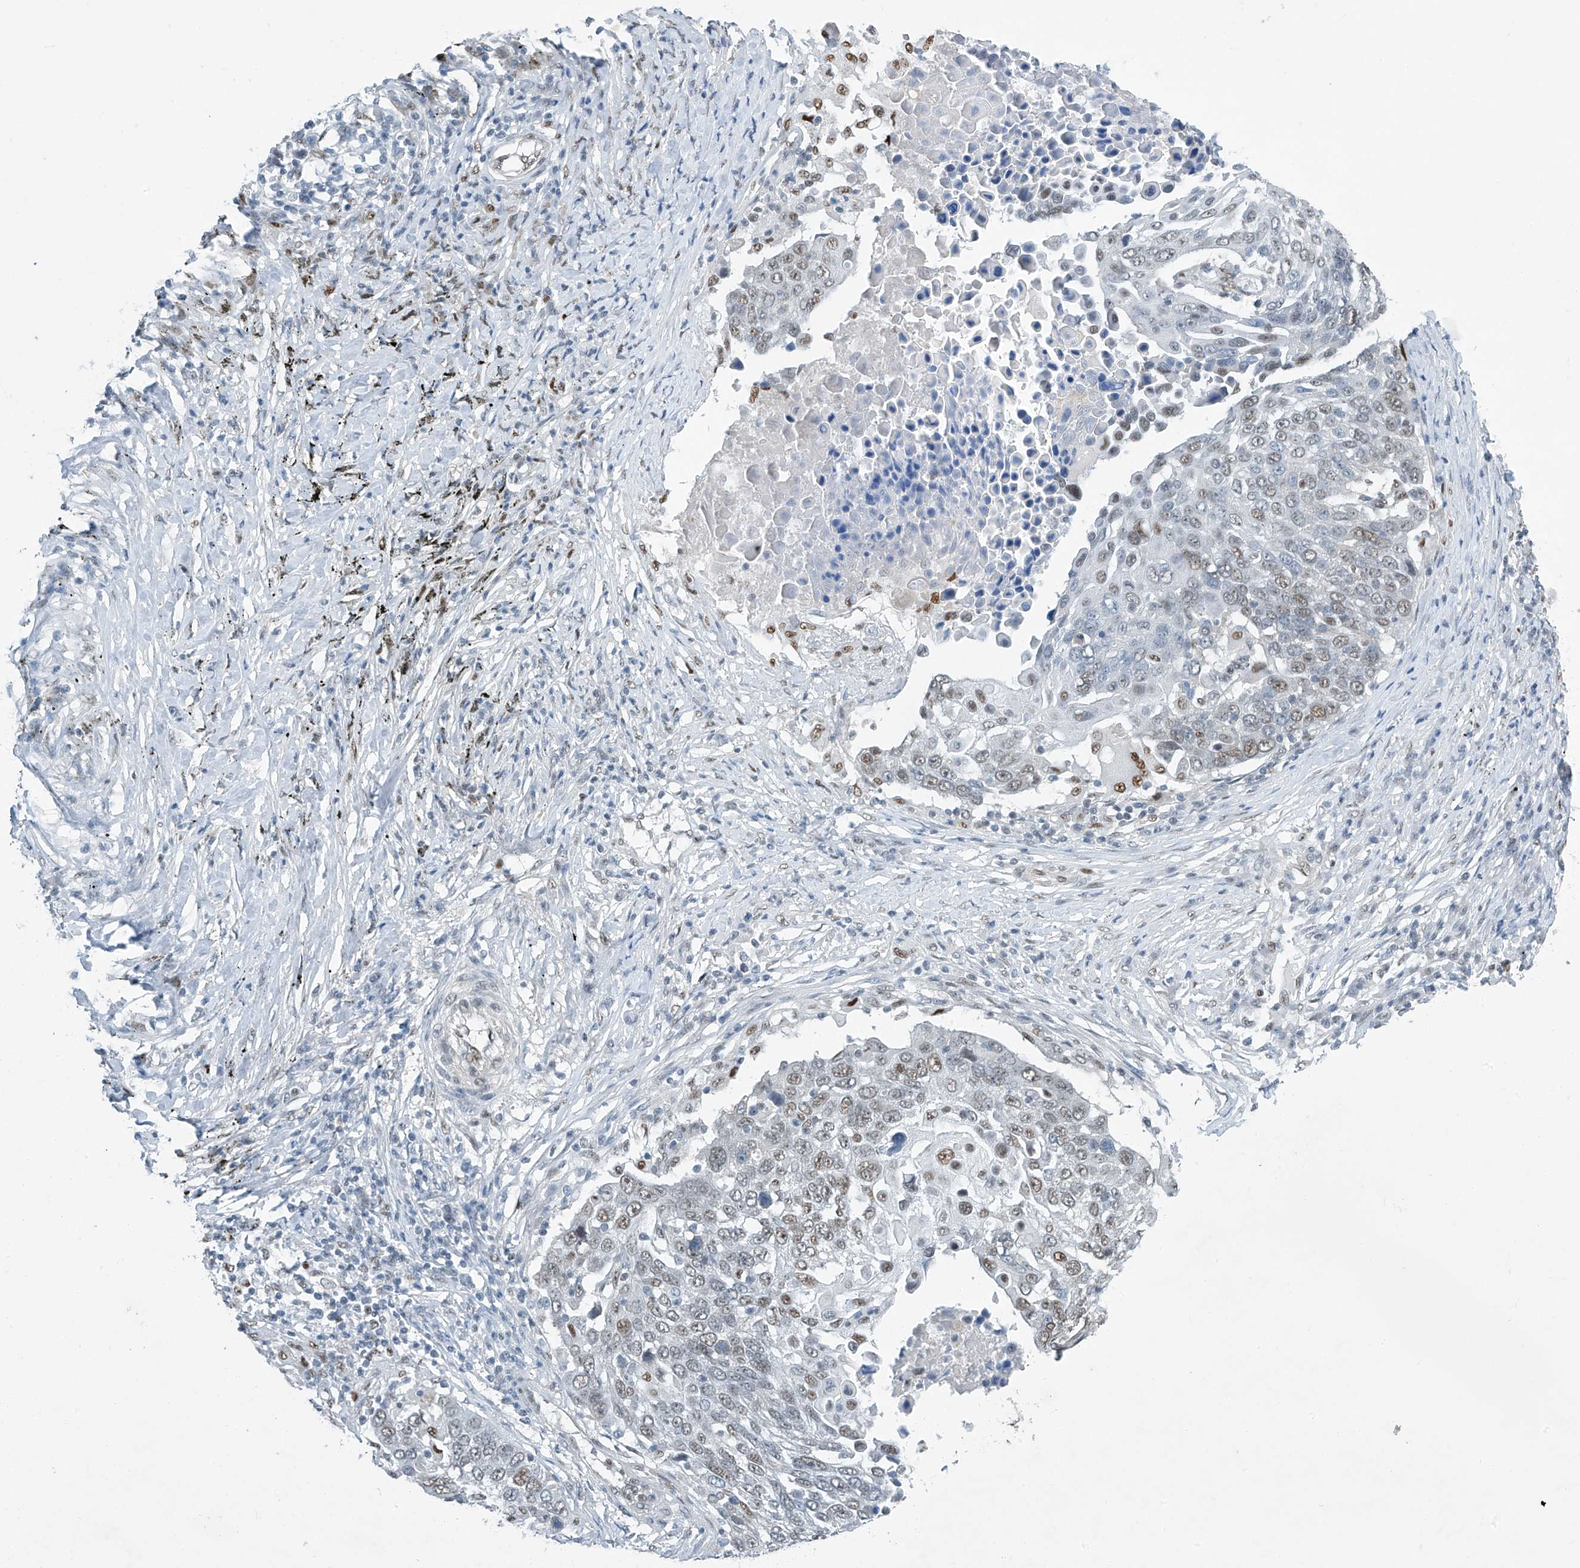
{"staining": {"intensity": "moderate", "quantity": "<25%", "location": "nuclear"}, "tissue": "lung cancer", "cell_type": "Tumor cells", "image_type": "cancer", "snomed": [{"axis": "morphology", "description": "Squamous cell carcinoma, NOS"}, {"axis": "topography", "description": "Lung"}], "caption": "About <25% of tumor cells in lung squamous cell carcinoma reveal moderate nuclear protein expression as visualized by brown immunohistochemical staining.", "gene": "TAF8", "patient": {"sex": "male", "age": 66}}